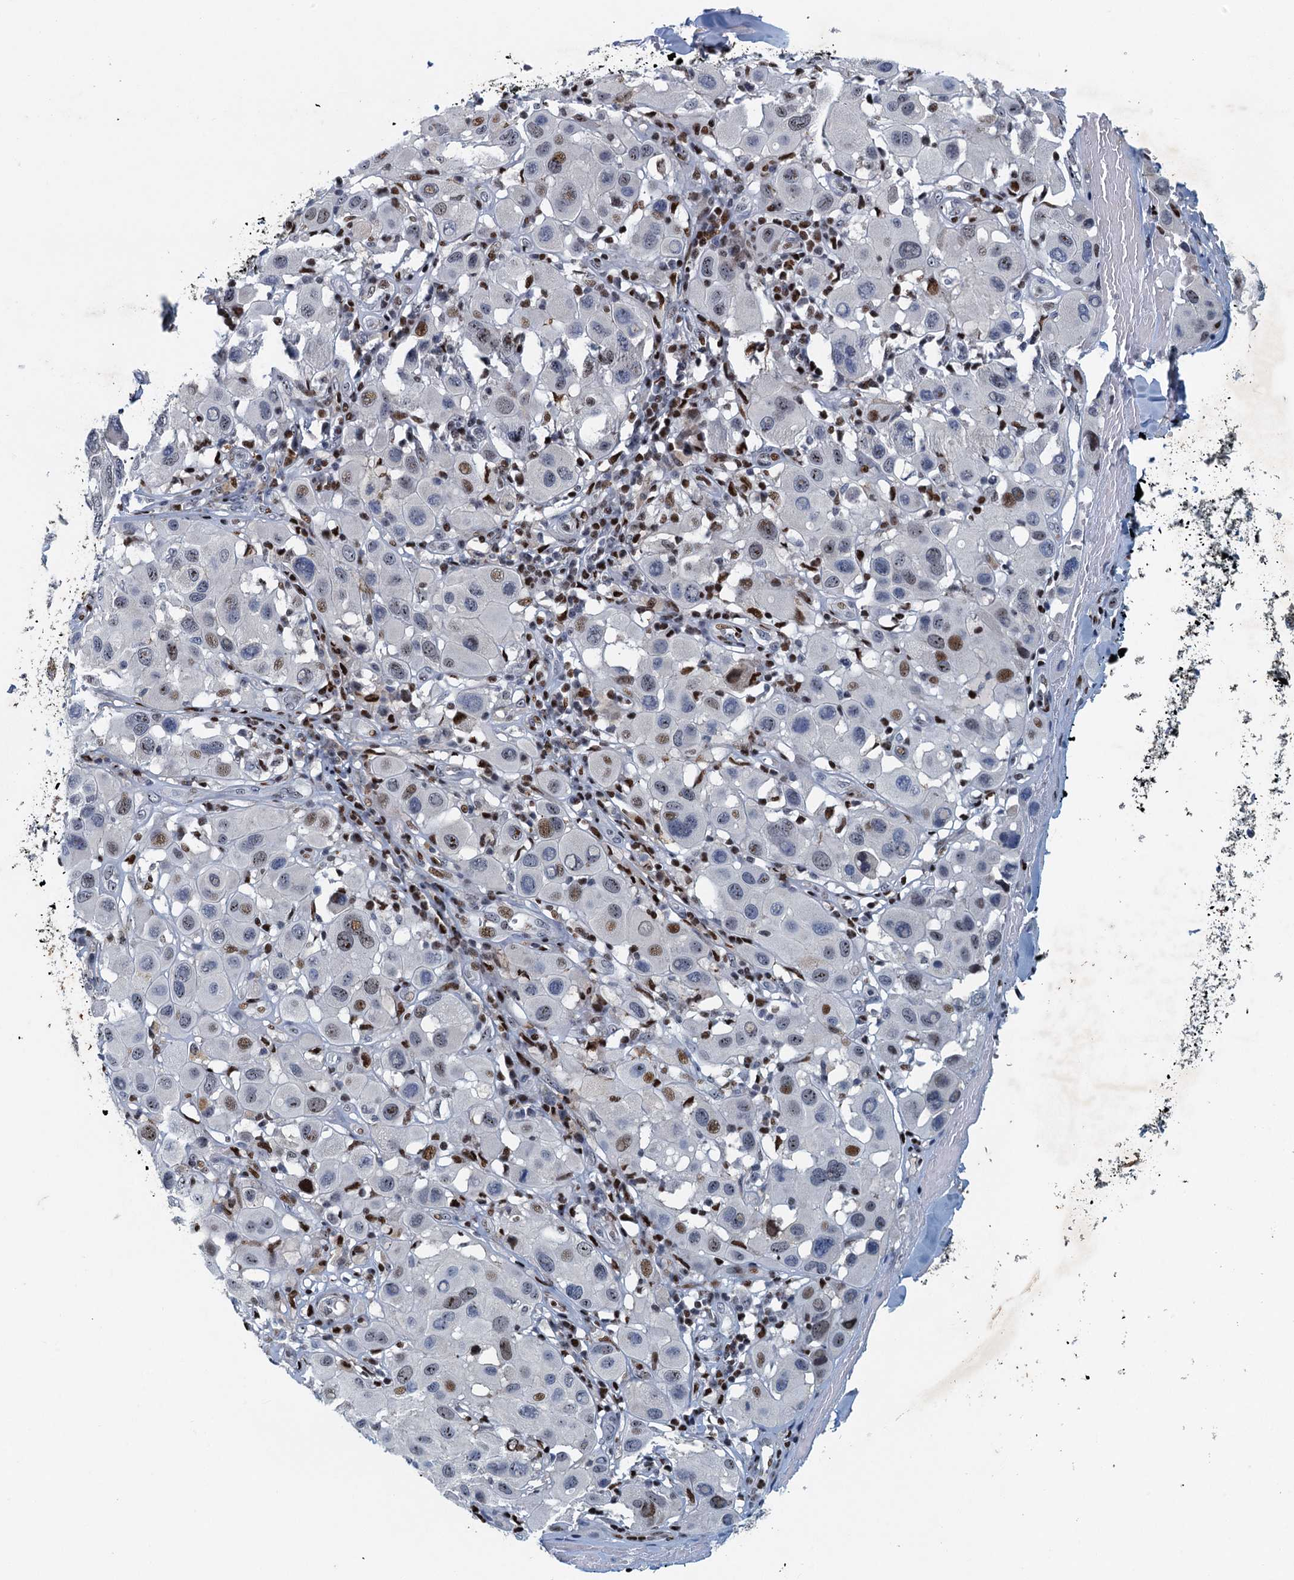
{"staining": {"intensity": "moderate", "quantity": "<25%", "location": "nuclear"}, "tissue": "melanoma", "cell_type": "Tumor cells", "image_type": "cancer", "snomed": [{"axis": "morphology", "description": "Malignant melanoma, Metastatic site"}, {"axis": "topography", "description": "Skin"}], "caption": "Immunohistochemistry (IHC) of human melanoma exhibits low levels of moderate nuclear positivity in approximately <25% of tumor cells.", "gene": "ANKRD13D", "patient": {"sex": "male", "age": 41}}